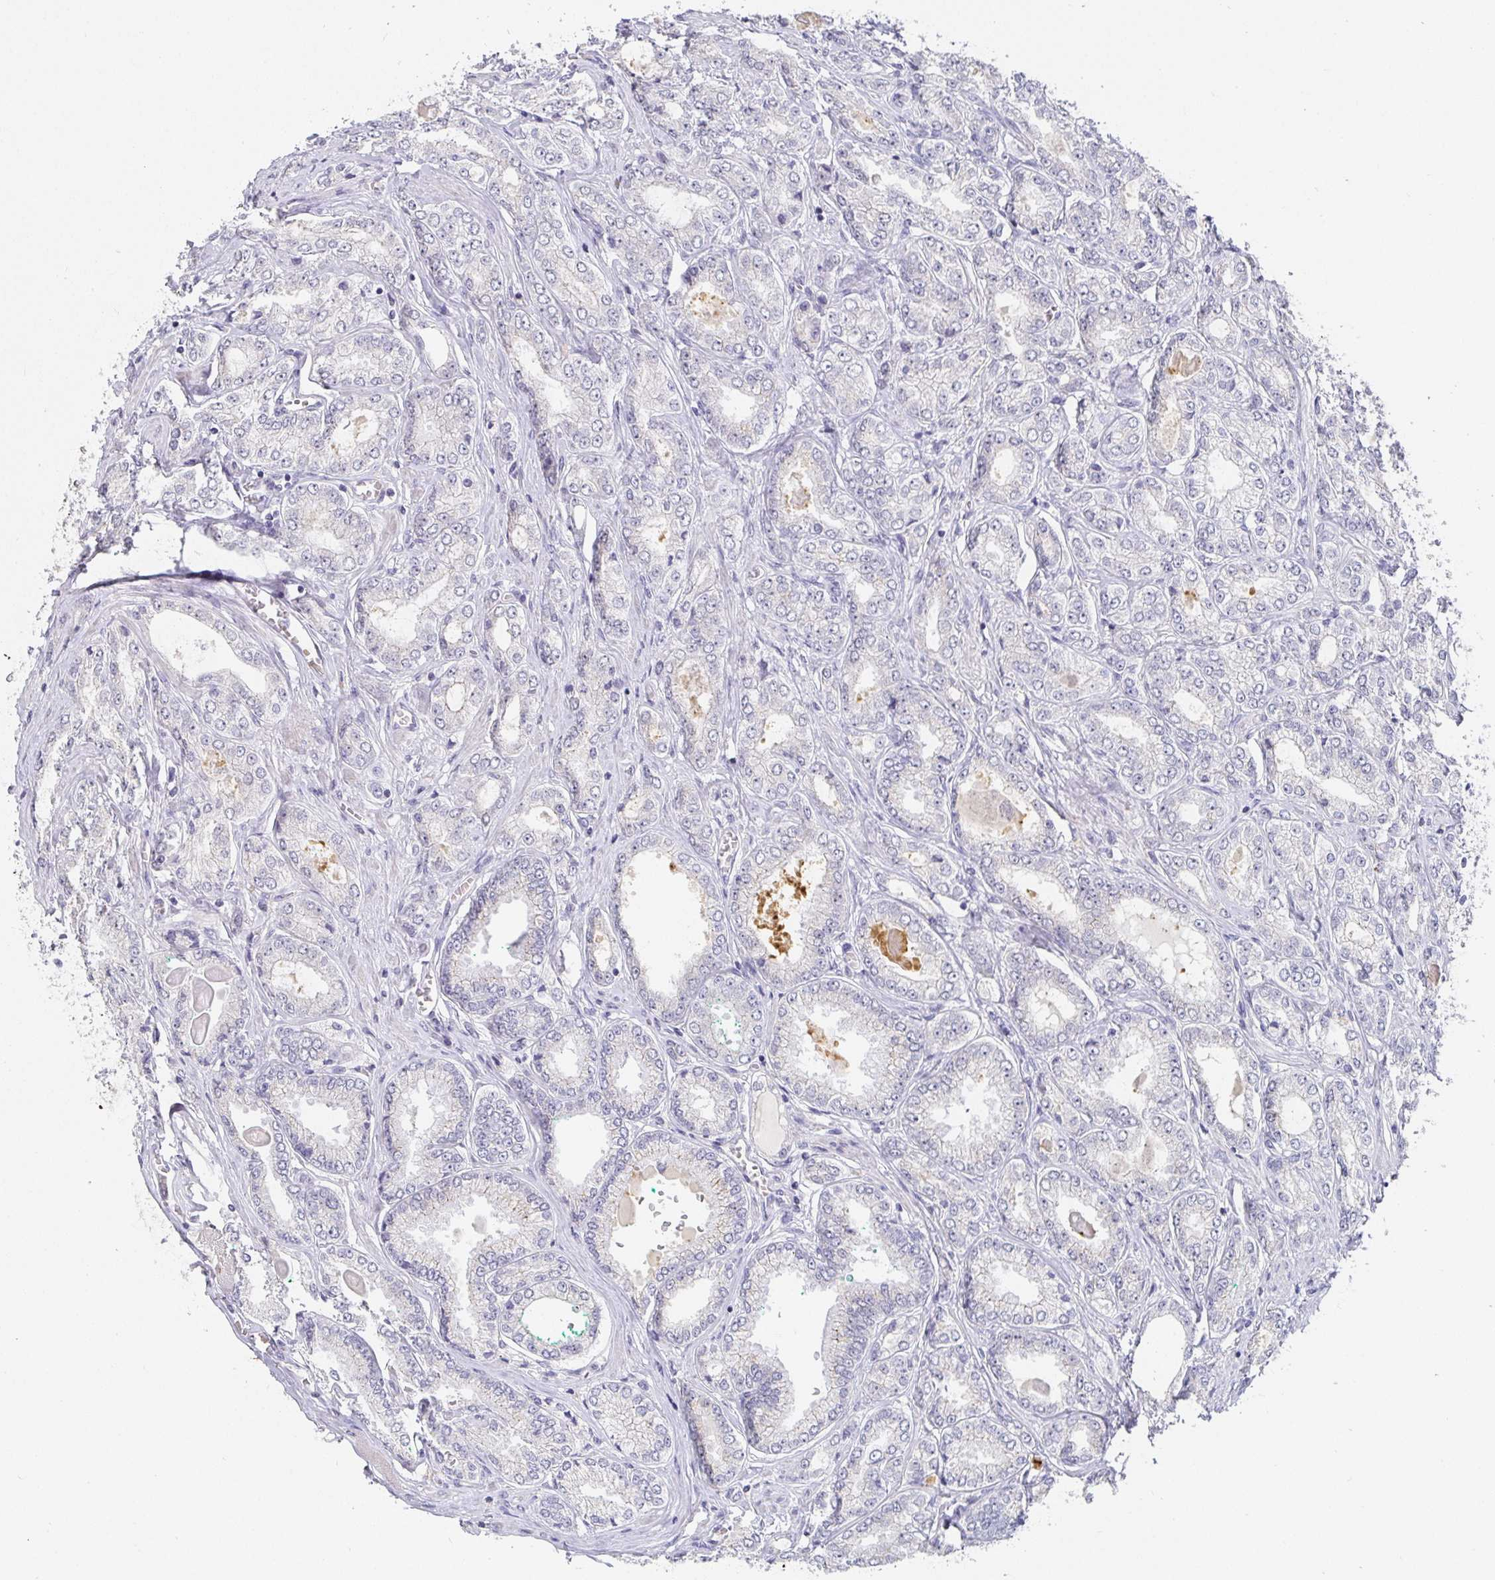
{"staining": {"intensity": "negative", "quantity": "none", "location": "none"}, "tissue": "prostate cancer", "cell_type": "Tumor cells", "image_type": "cancer", "snomed": [{"axis": "morphology", "description": "Adenocarcinoma, High grade"}, {"axis": "topography", "description": "Prostate"}], "caption": "A histopathology image of human adenocarcinoma (high-grade) (prostate) is negative for staining in tumor cells. (Immunohistochemistry (ihc), brightfield microscopy, high magnification).", "gene": "PDX1", "patient": {"sex": "male", "age": 68}}